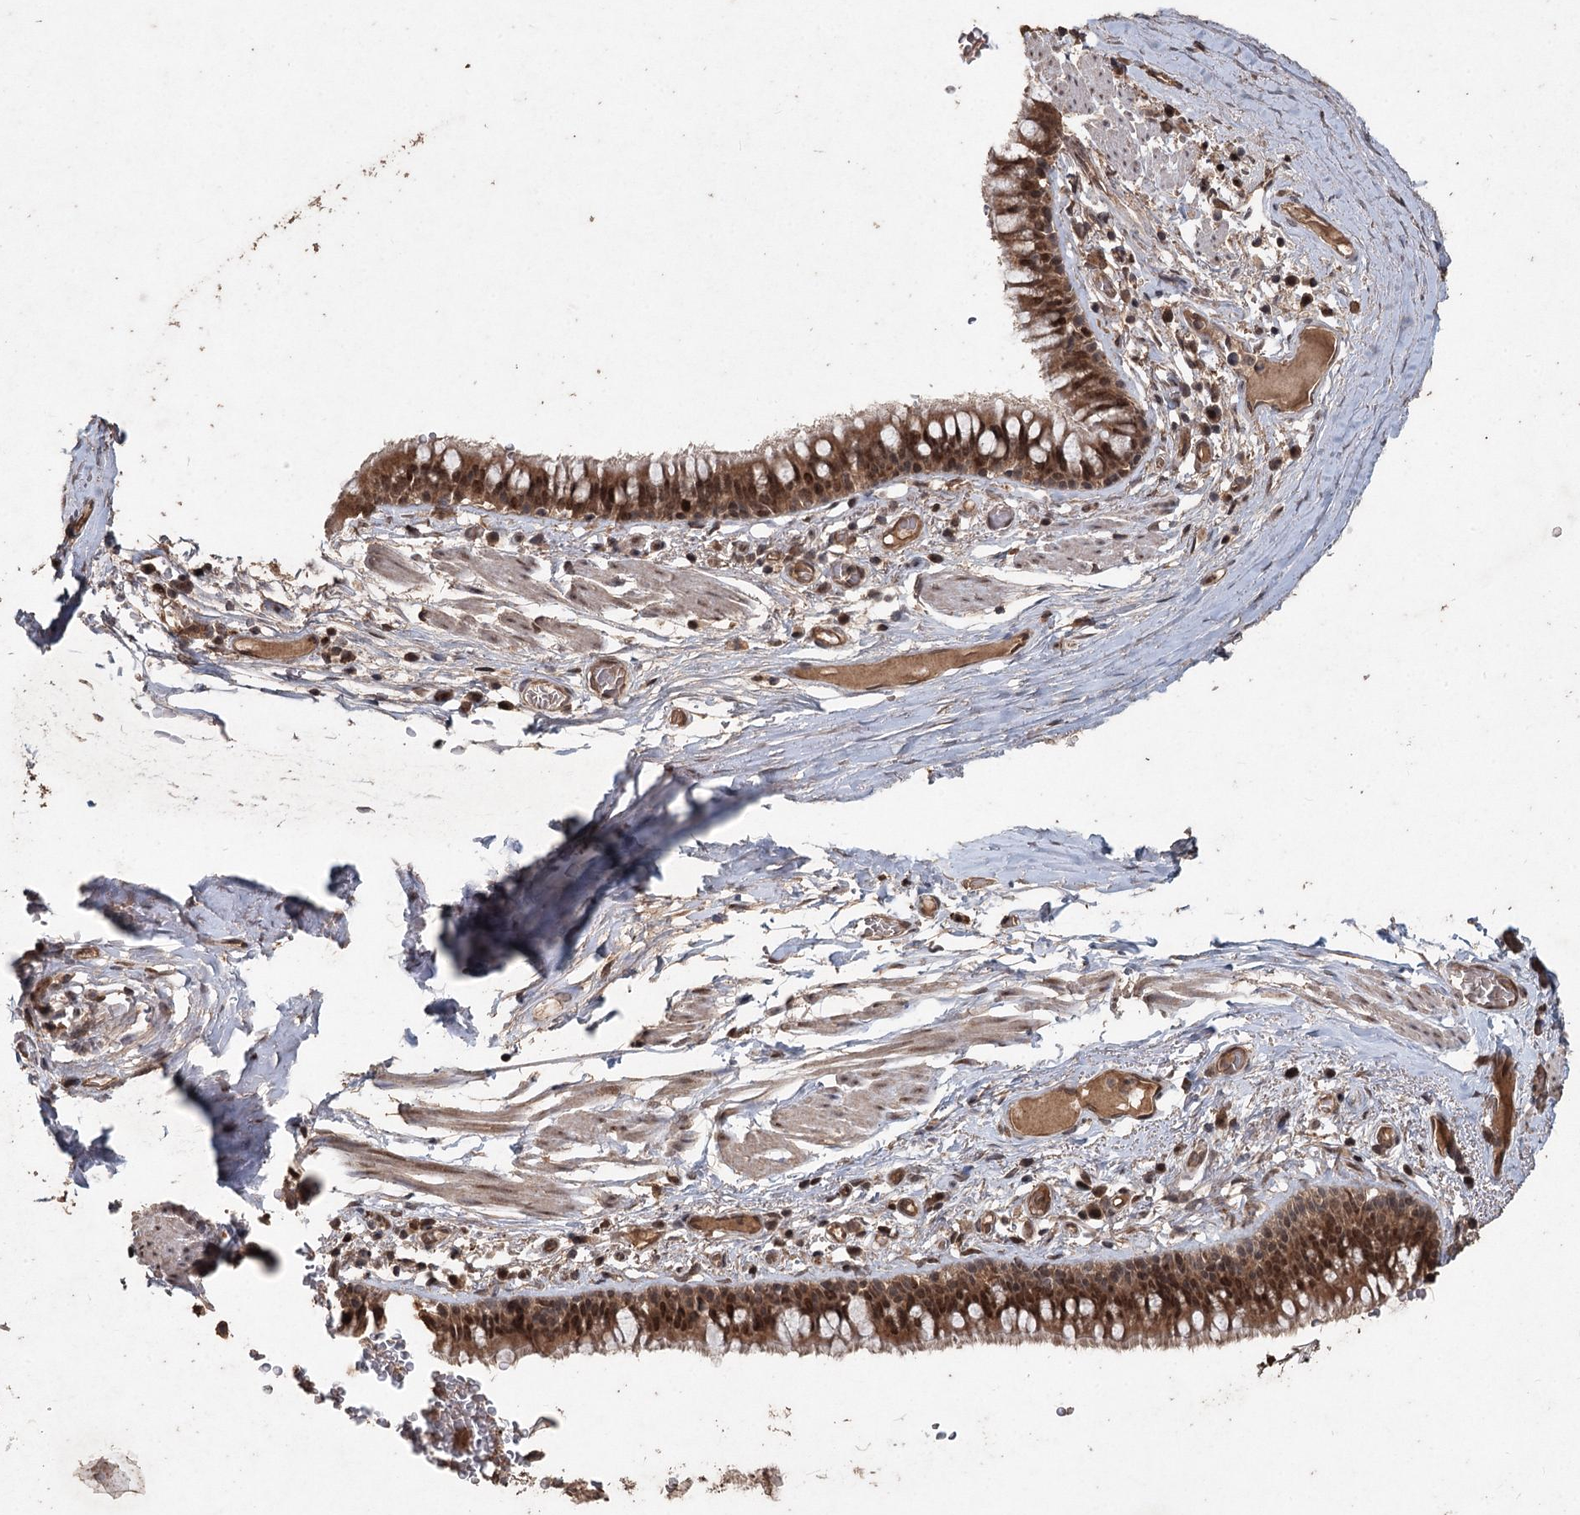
{"staining": {"intensity": "moderate", "quantity": ">75%", "location": "cytoplasmic/membranous,nuclear"}, "tissue": "bronchus", "cell_type": "Respiratory epithelial cells", "image_type": "normal", "snomed": [{"axis": "morphology", "description": "Normal tissue, NOS"}, {"axis": "topography", "description": "Cartilage tissue"}, {"axis": "topography", "description": "Bronchus"}], "caption": "The histopathology image demonstrates immunohistochemical staining of unremarkable bronchus. There is moderate cytoplasmic/membranous,nuclear expression is seen in about >75% of respiratory epithelial cells.", "gene": "FBXO7", "patient": {"sex": "female", "age": 36}}